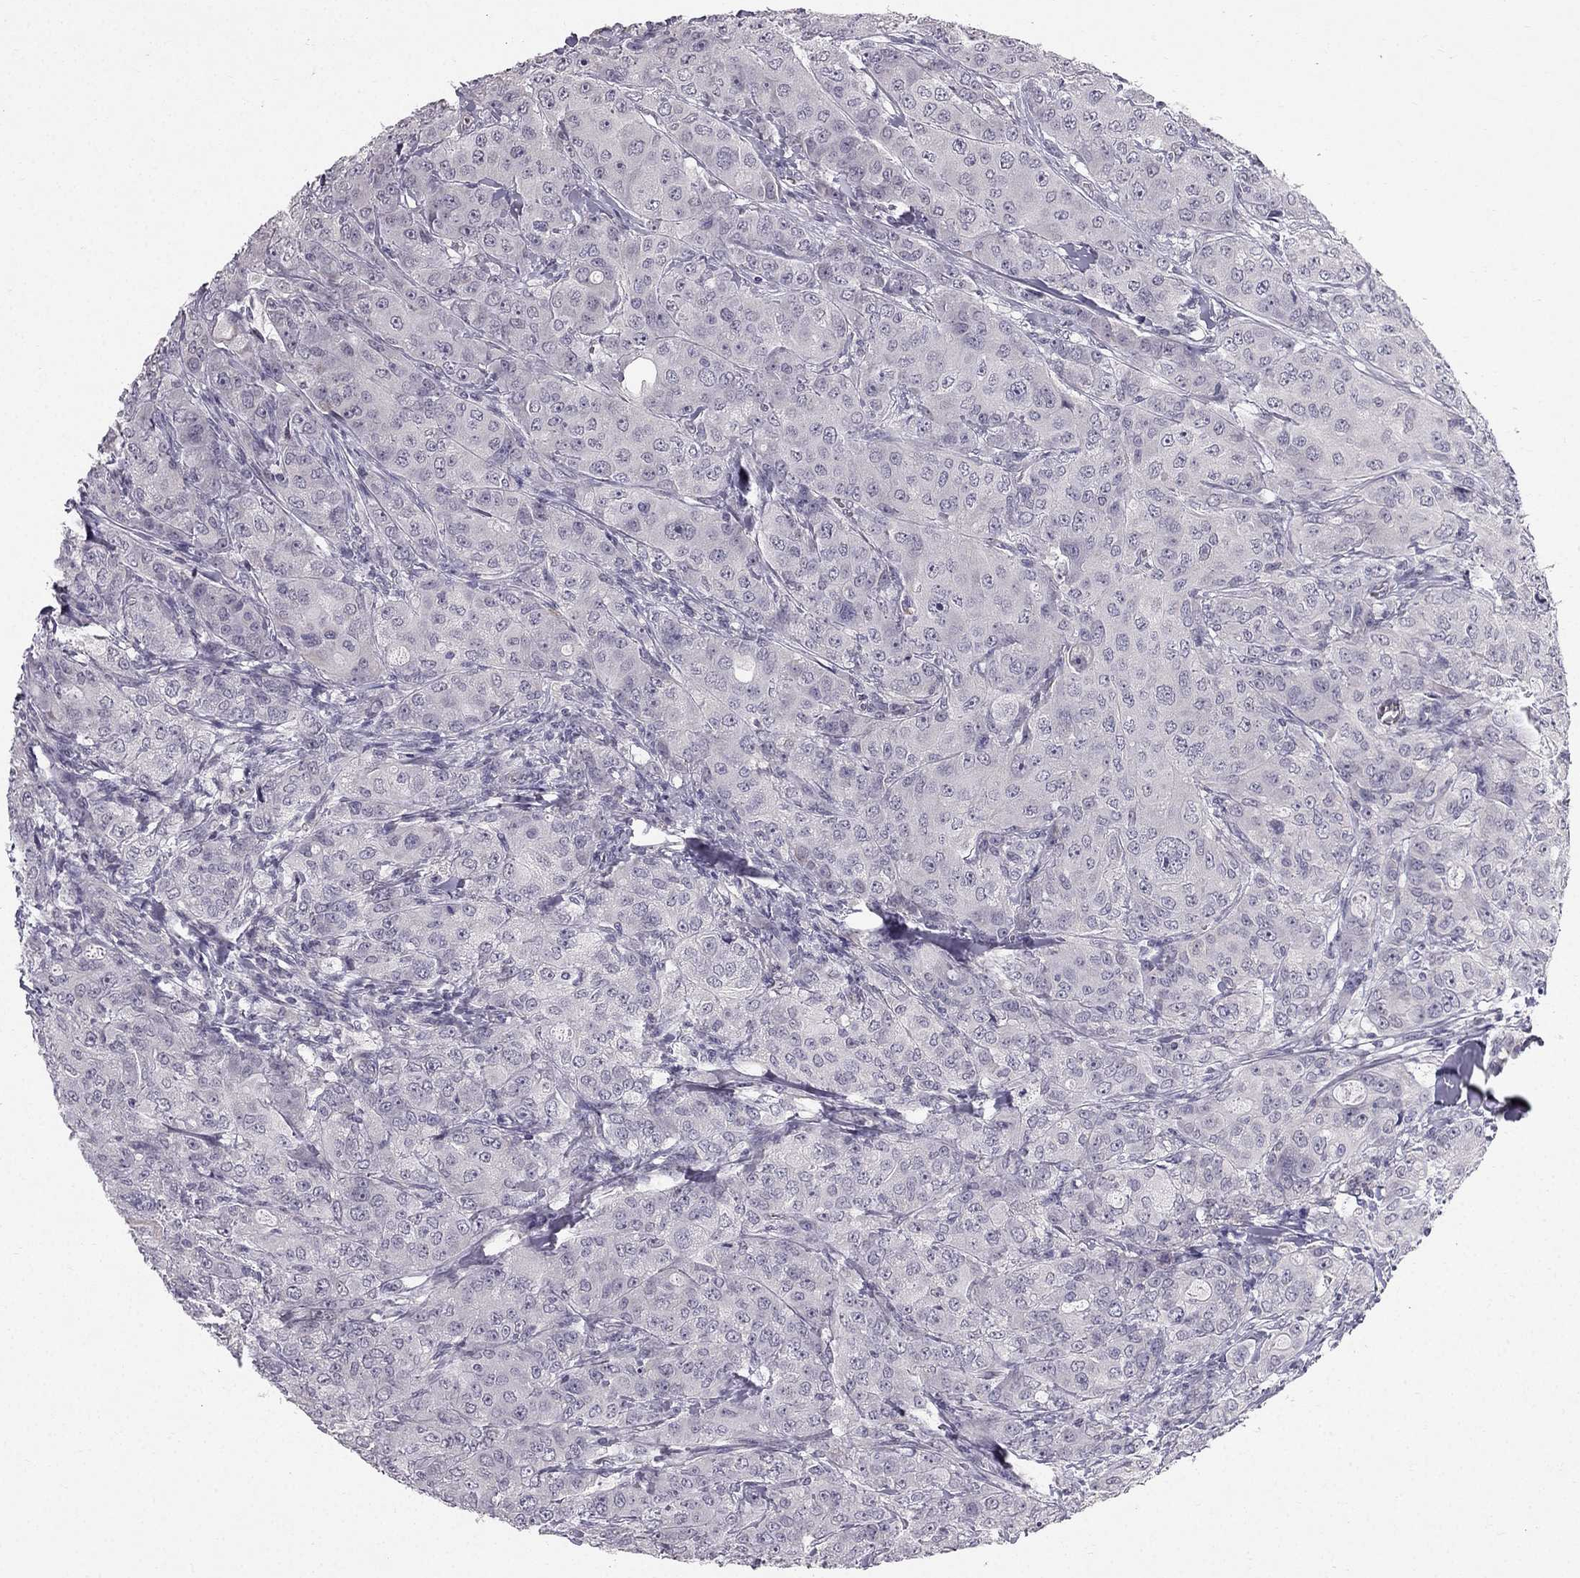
{"staining": {"intensity": "negative", "quantity": "none", "location": "none"}, "tissue": "breast cancer", "cell_type": "Tumor cells", "image_type": "cancer", "snomed": [{"axis": "morphology", "description": "Duct carcinoma"}, {"axis": "topography", "description": "Breast"}], "caption": "High power microscopy histopathology image of an immunohistochemistry (IHC) histopathology image of breast cancer (infiltrating ductal carcinoma), revealing no significant staining in tumor cells. Brightfield microscopy of immunohistochemistry (IHC) stained with DAB (brown) and hematoxylin (blue), captured at high magnification.", "gene": "TSPYL5", "patient": {"sex": "female", "age": 43}}